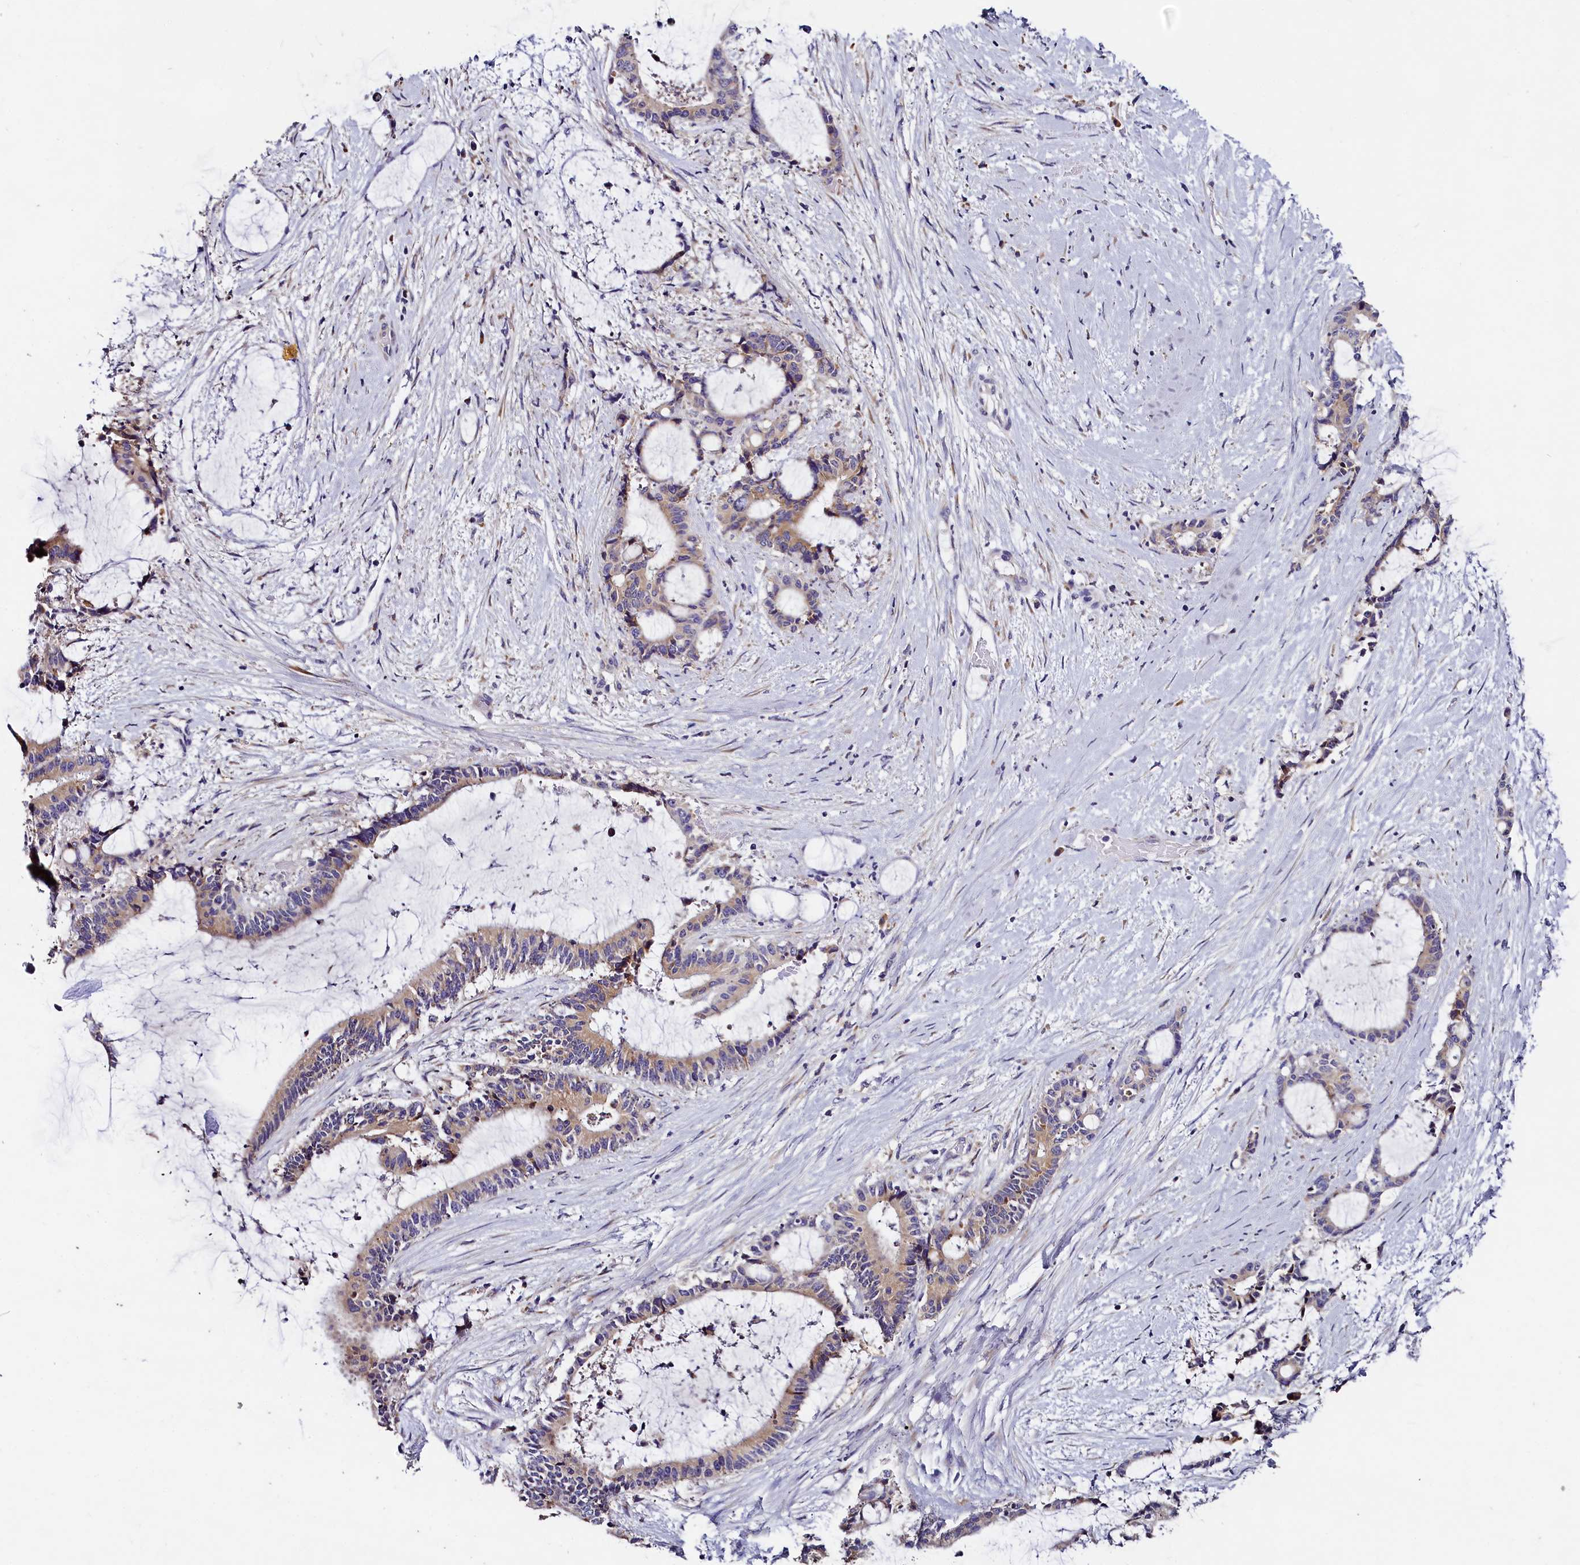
{"staining": {"intensity": "moderate", "quantity": "25%-75%", "location": "cytoplasmic/membranous"}, "tissue": "liver cancer", "cell_type": "Tumor cells", "image_type": "cancer", "snomed": [{"axis": "morphology", "description": "Normal tissue, NOS"}, {"axis": "morphology", "description": "Cholangiocarcinoma"}, {"axis": "topography", "description": "Liver"}, {"axis": "topography", "description": "Peripheral nerve tissue"}], "caption": "Immunohistochemical staining of human liver cancer shows medium levels of moderate cytoplasmic/membranous positivity in about 25%-75% of tumor cells.", "gene": "ST7L", "patient": {"sex": "female", "age": 73}}